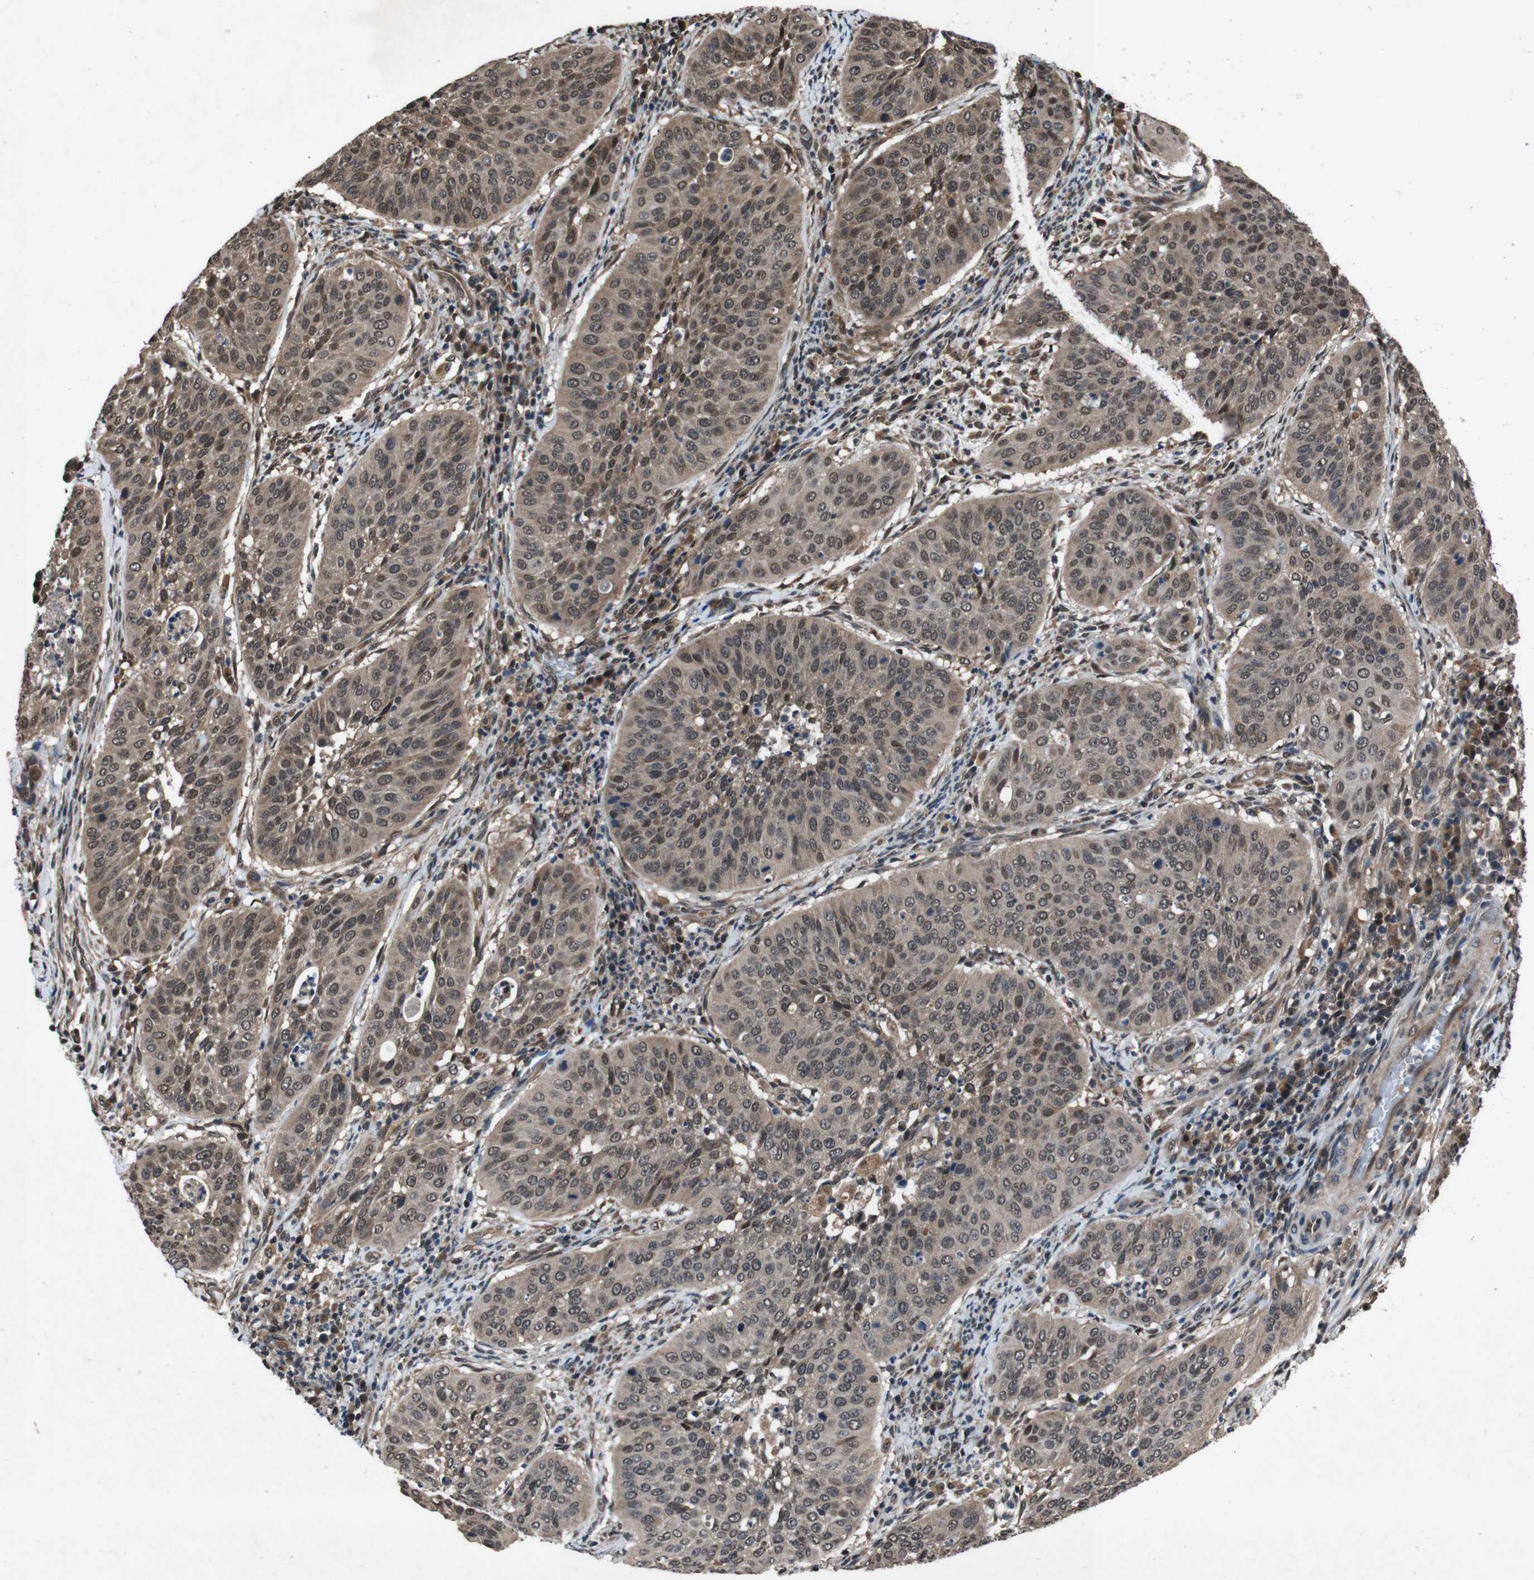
{"staining": {"intensity": "moderate", "quantity": ">75%", "location": "cytoplasmic/membranous,nuclear"}, "tissue": "cervical cancer", "cell_type": "Tumor cells", "image_type": "cancer", "snomed": [{"axis": "morphology", "description": "Normal tissue, NOS"}, {"axis": "morphology", "description": "Squamous cell carcinoma, NOS"}, {"axis": "topography", "description": "Cervix"}], "caption": "Human squamous cell carcinoma (cervical) stained with a protein marker demonstrates moderate staining in tumor cells.", "gene": "SOCS1", "patient": {"sex": "female", "age": 39}}